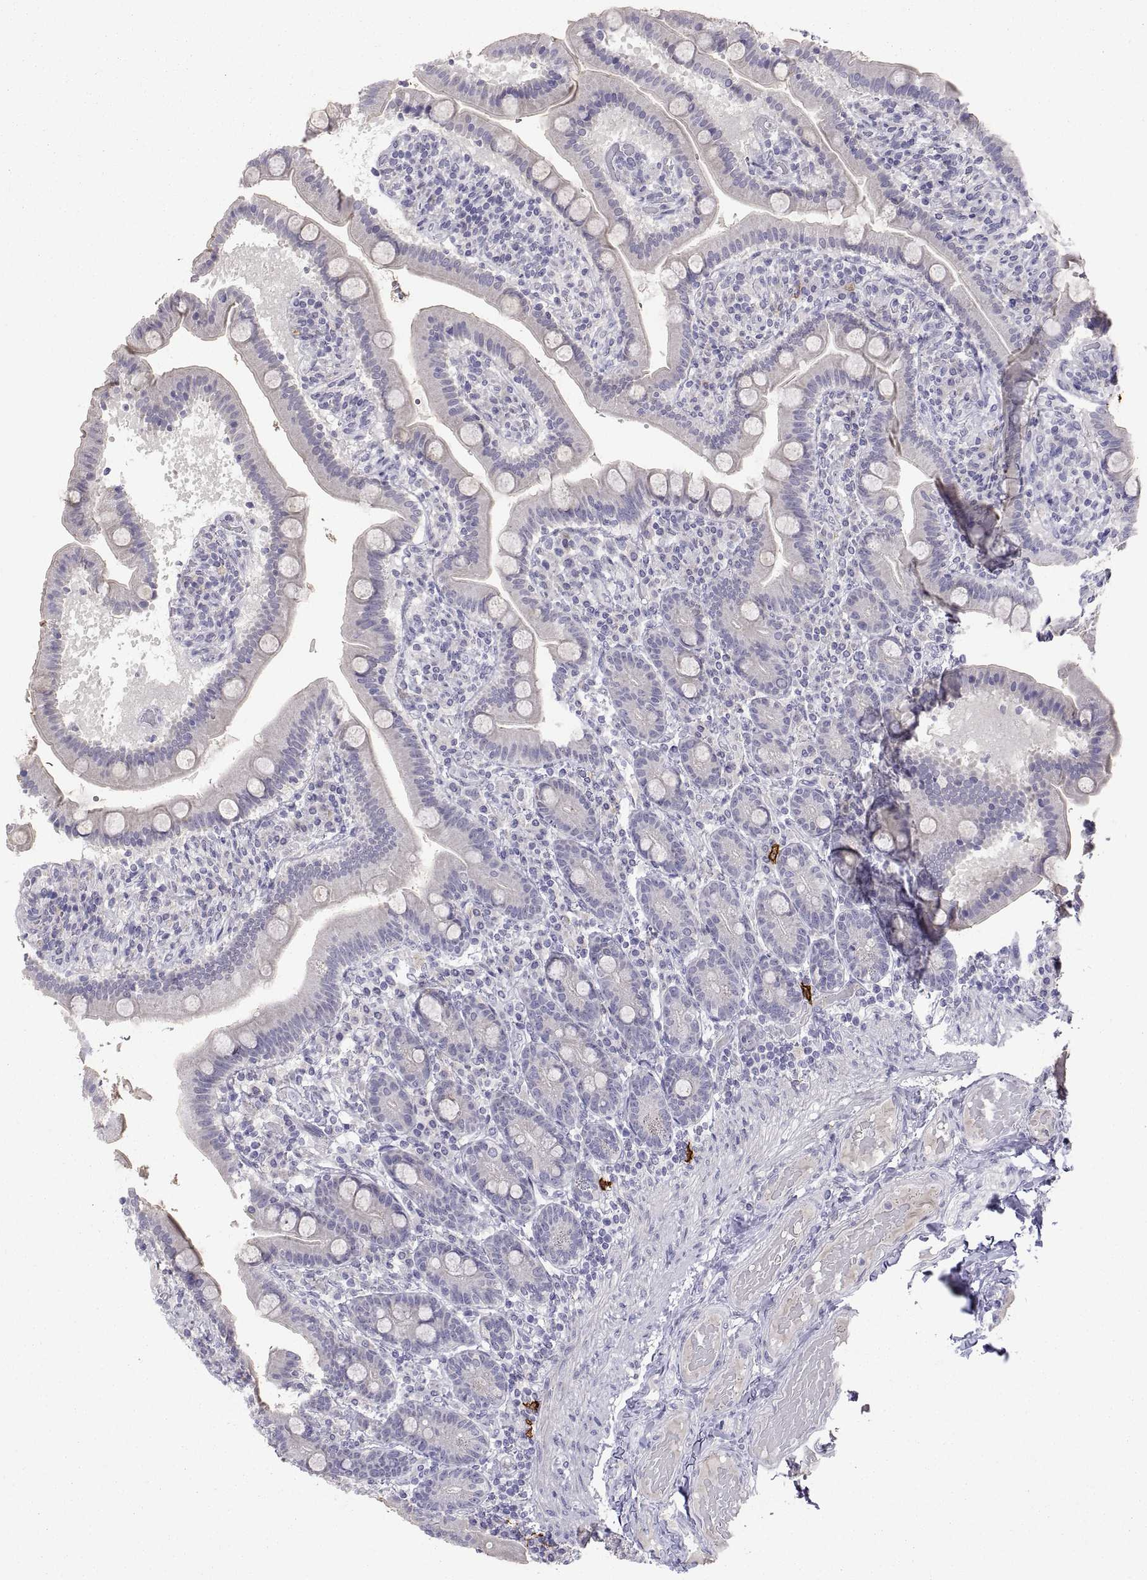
{"staining": {"intensity": "negative", "quantity": "none", "location": "none"}, "tissue": "small intestine", "cell_type": "Glandular cells", "image_type": "normal", "snomed": [{"axis": "morphology", "description": "Normal tissue, NOS"}, {"axis": "topography", "description": "Small intestine"}], "caption": "Protein analysis of benign small intestine exhibits no significant expression in glandular cells. The staining is performed using DAB (3,3'-diaminobenzidine) brown chromogen with nuclei counter-stained in using hematoxylin.", "gene": "MS4A1", "patient": {"sex": "male", "age": 66}}